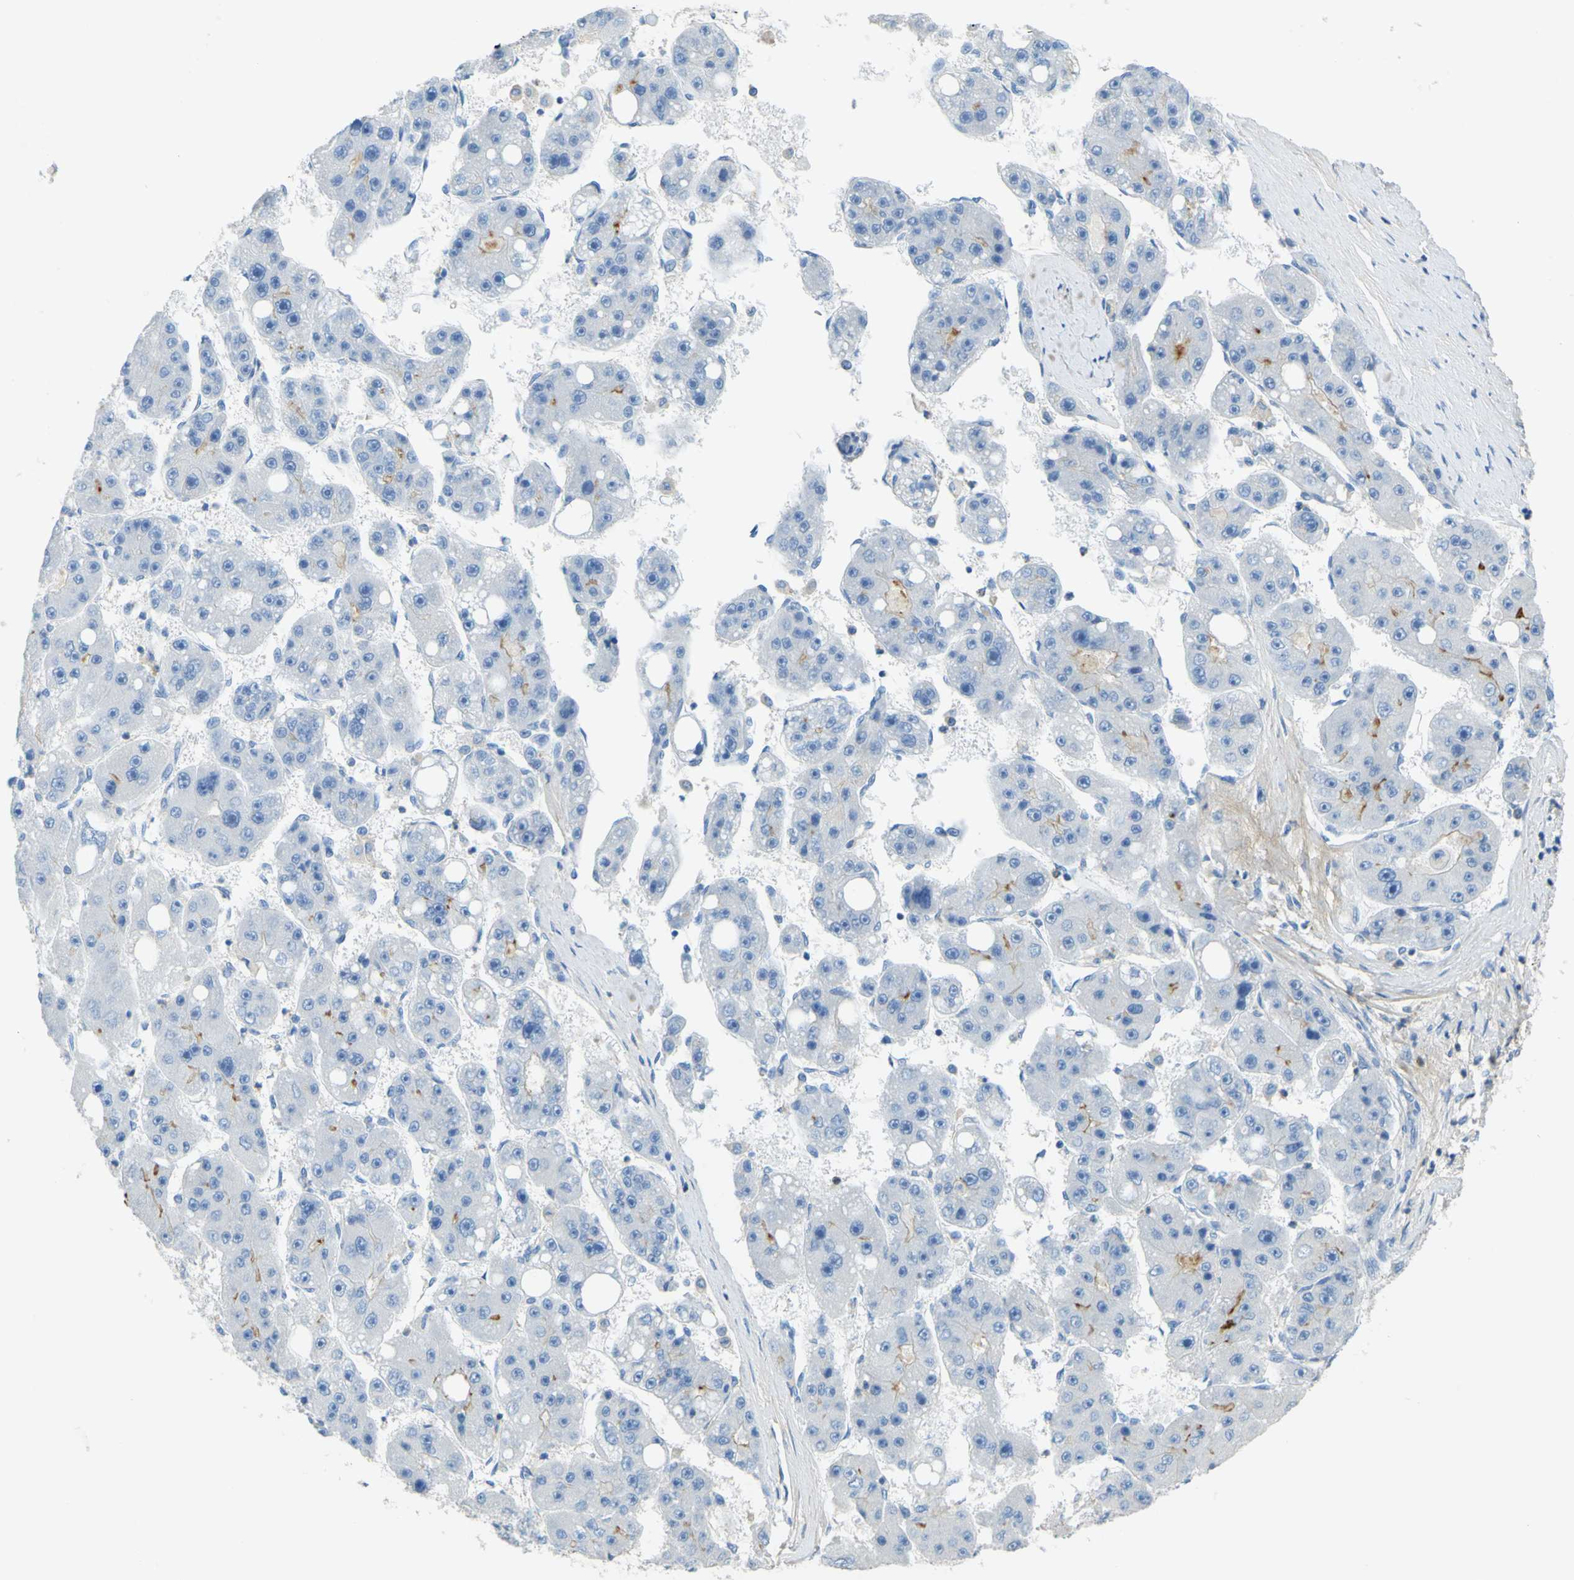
{"staining": {"intensity": "negative", "quantity": "none", "location": "none"}, "tissue": "liver cancer", "cell_type": "Tumor cells", "image_type": "cancer", "snomed": [{"axis": "morphology", "description": "Carcinoma, Hepatocellular, NOS"}, {"axis": "topography", "description": "Liver"}], "caption": "DAB immunohistochemical staining of human liver cancer (hepatocellular carcinoma) shows no significant staining in tumor cells.", "gene": "OGN", "patient": {"sex": "female", "age": 61}}